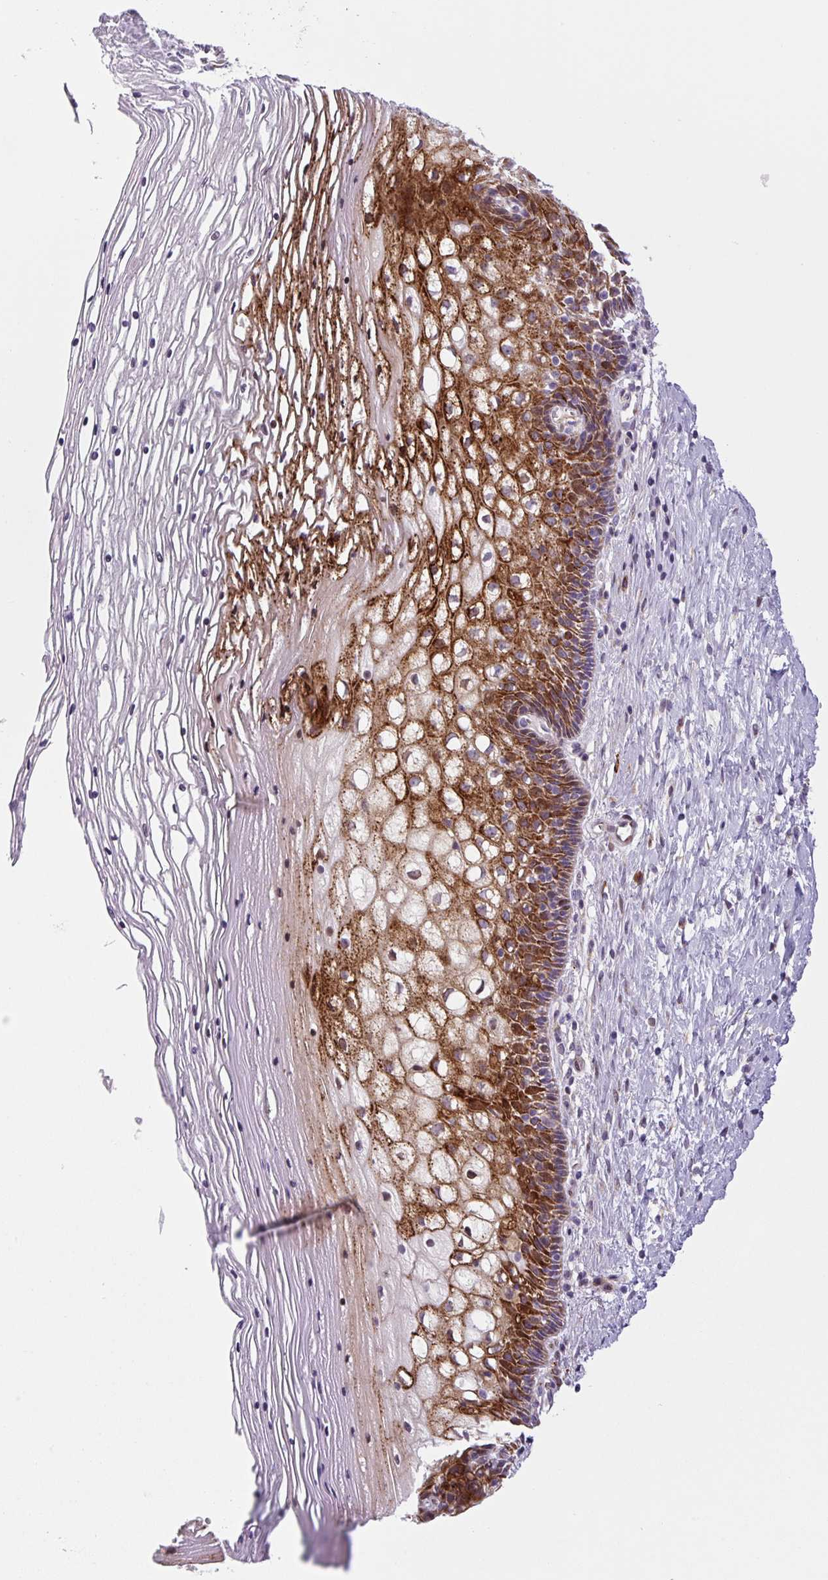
{"staining": {"intensity": "strong", "quantity": ">75%", "location": "cytoplasmic/membranous"}, "tissue": "cervix", "cell_type": "Glandular cells", "image_type": "normal", "snomed": [{"axis": "morphology", "description": "Normal tissue, NOS"}, {"axis": "topography", "description": "Cervix"}], "caption": "Immunohistochemistry (IHC) of benign human cervix shows high levels of strong cytoplasmic/membranous staining in approximately >75% of glandular cells. The protein of interest is shown in brown color, while the nuclei are stained blue.", "gene": "DISP3", "patient": {"sex": "female", "age": 36}}